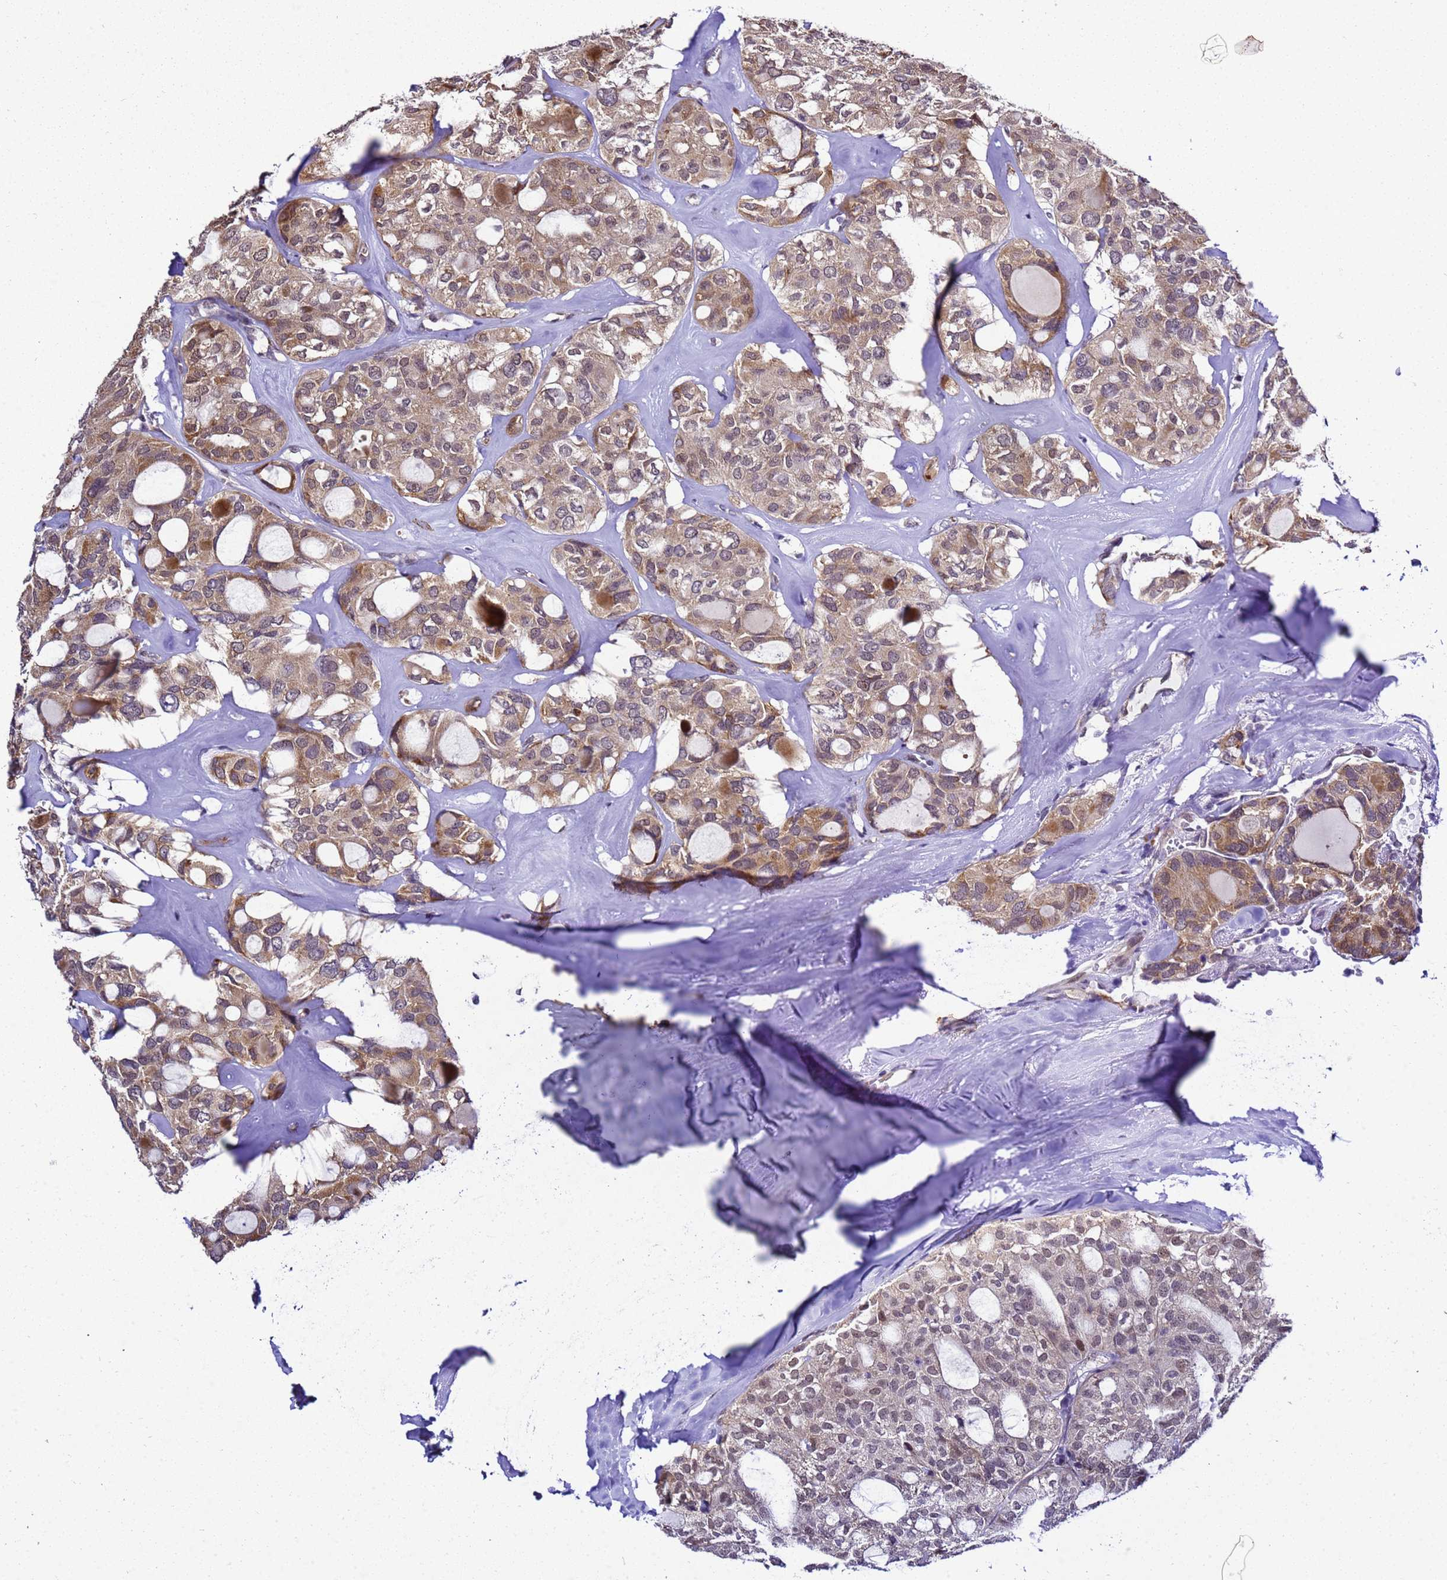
{"staining": {"intensity": "moderate", "quantity": "25%-75%", "location": "cytoplasmic/membranous"}, "tissue": "thyroid cancer", "cell_type": "Tumor cells", "image_type": "cancer", "snomed": [{"axis": "morphology", "description": "Follicular adenoma carcinoma, NOS"}, {"axis": "topography", "description": "Thyroid gland"}], "caption": "Follicular adenoma carcinoma (thyroid) stained with a protein marker exhibits moderate staining in tumor cells.", "gene": "SMN1", "patient": {"sex": "male", "age": 75}}